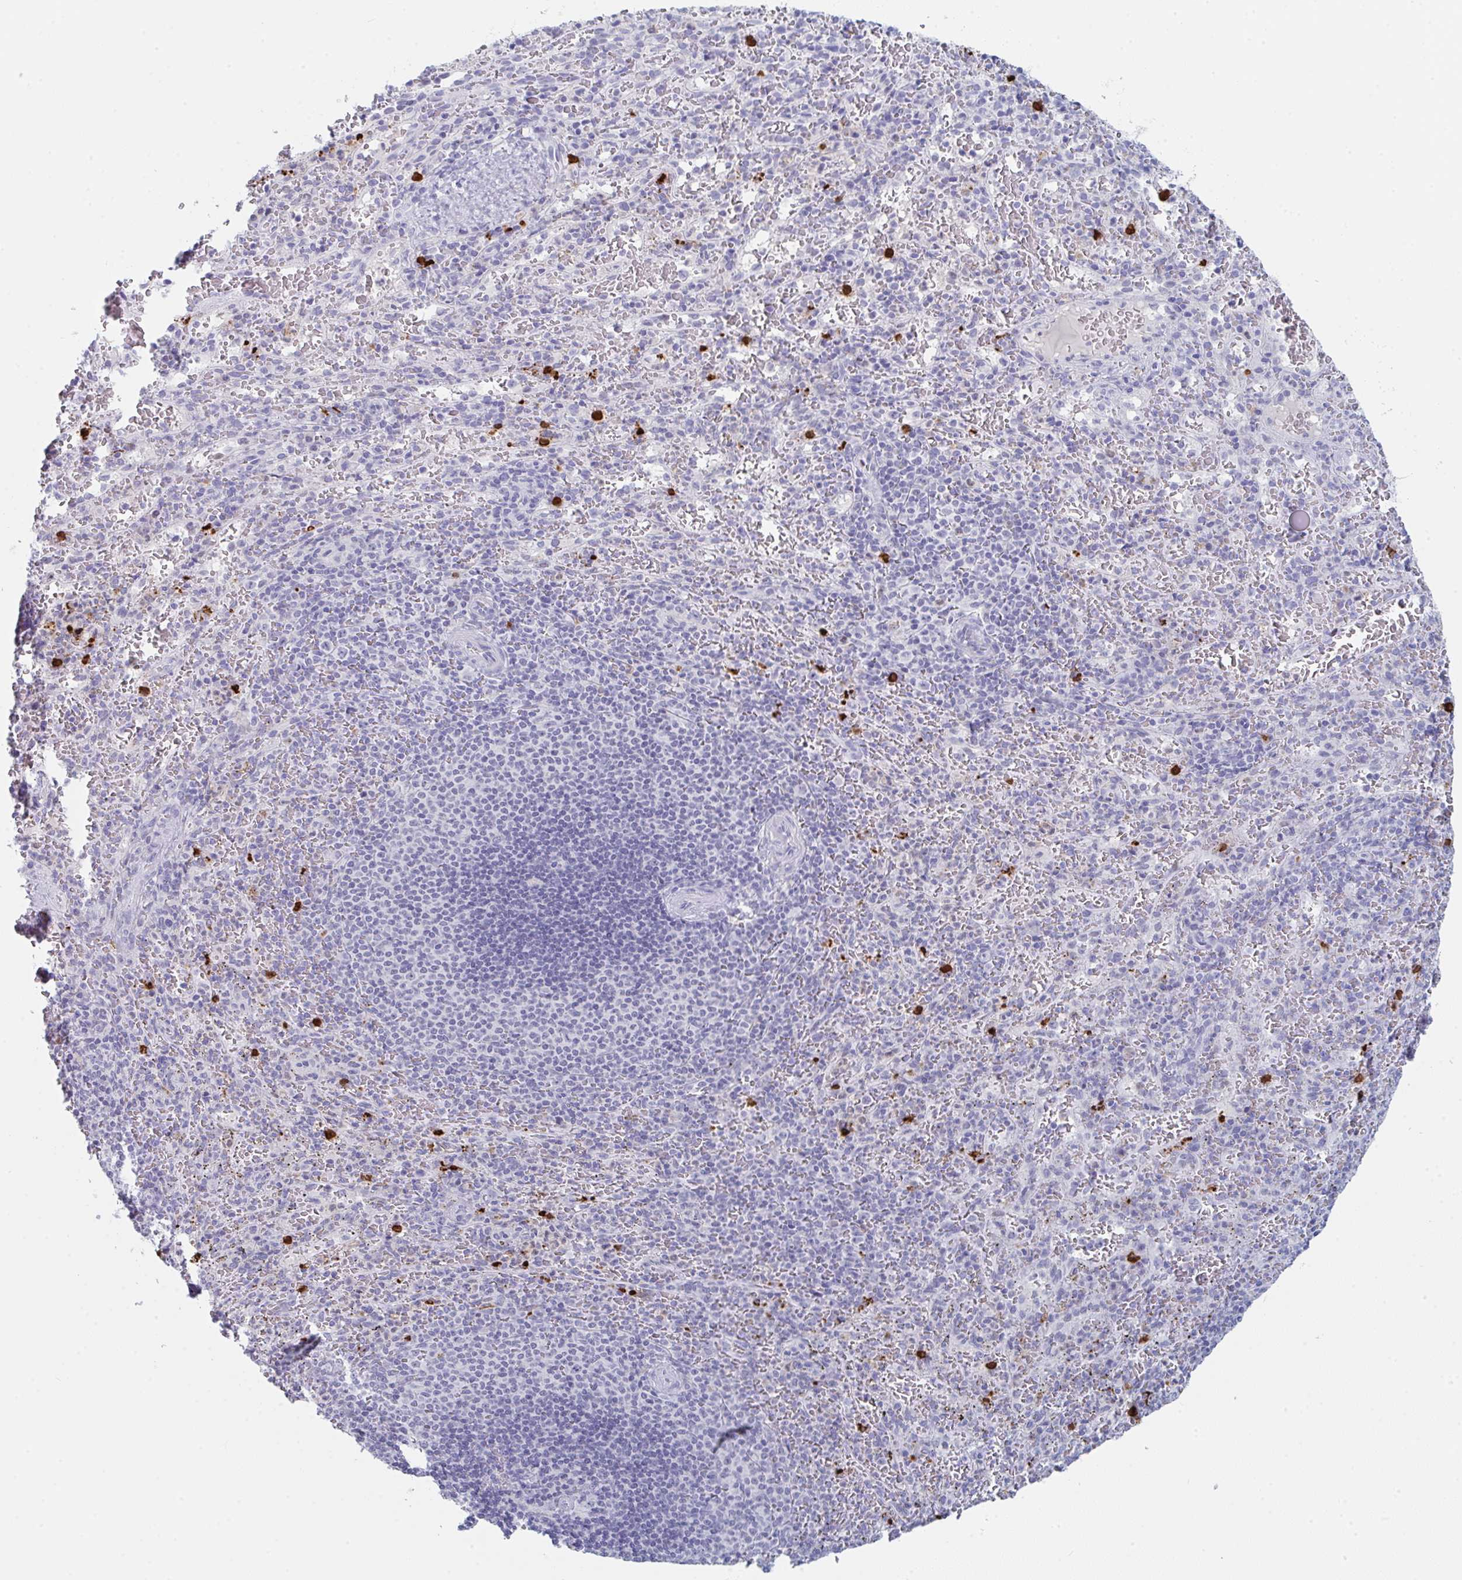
{"staining": {"intensity": "strong", "quantity": "<25%", "location": "cytoplasmic/membranous"}, "tissue": "spleen", "cell_type": "Cells in red pulp", "image_type": "normal", "snomed": [{"axis": "morphology", "description": "Normal tissue, NOS"}, {"axis": "topography", "description": "Spleen"}], "caption": "Immunohistochemical staining of benign spleen shows <25% levels of strong cytoplasmic/membranous protein staining in approximately <25% of cells in red pulp.", "gene": "RUBCN", "patient": {"sex": "male", "age": 57}}